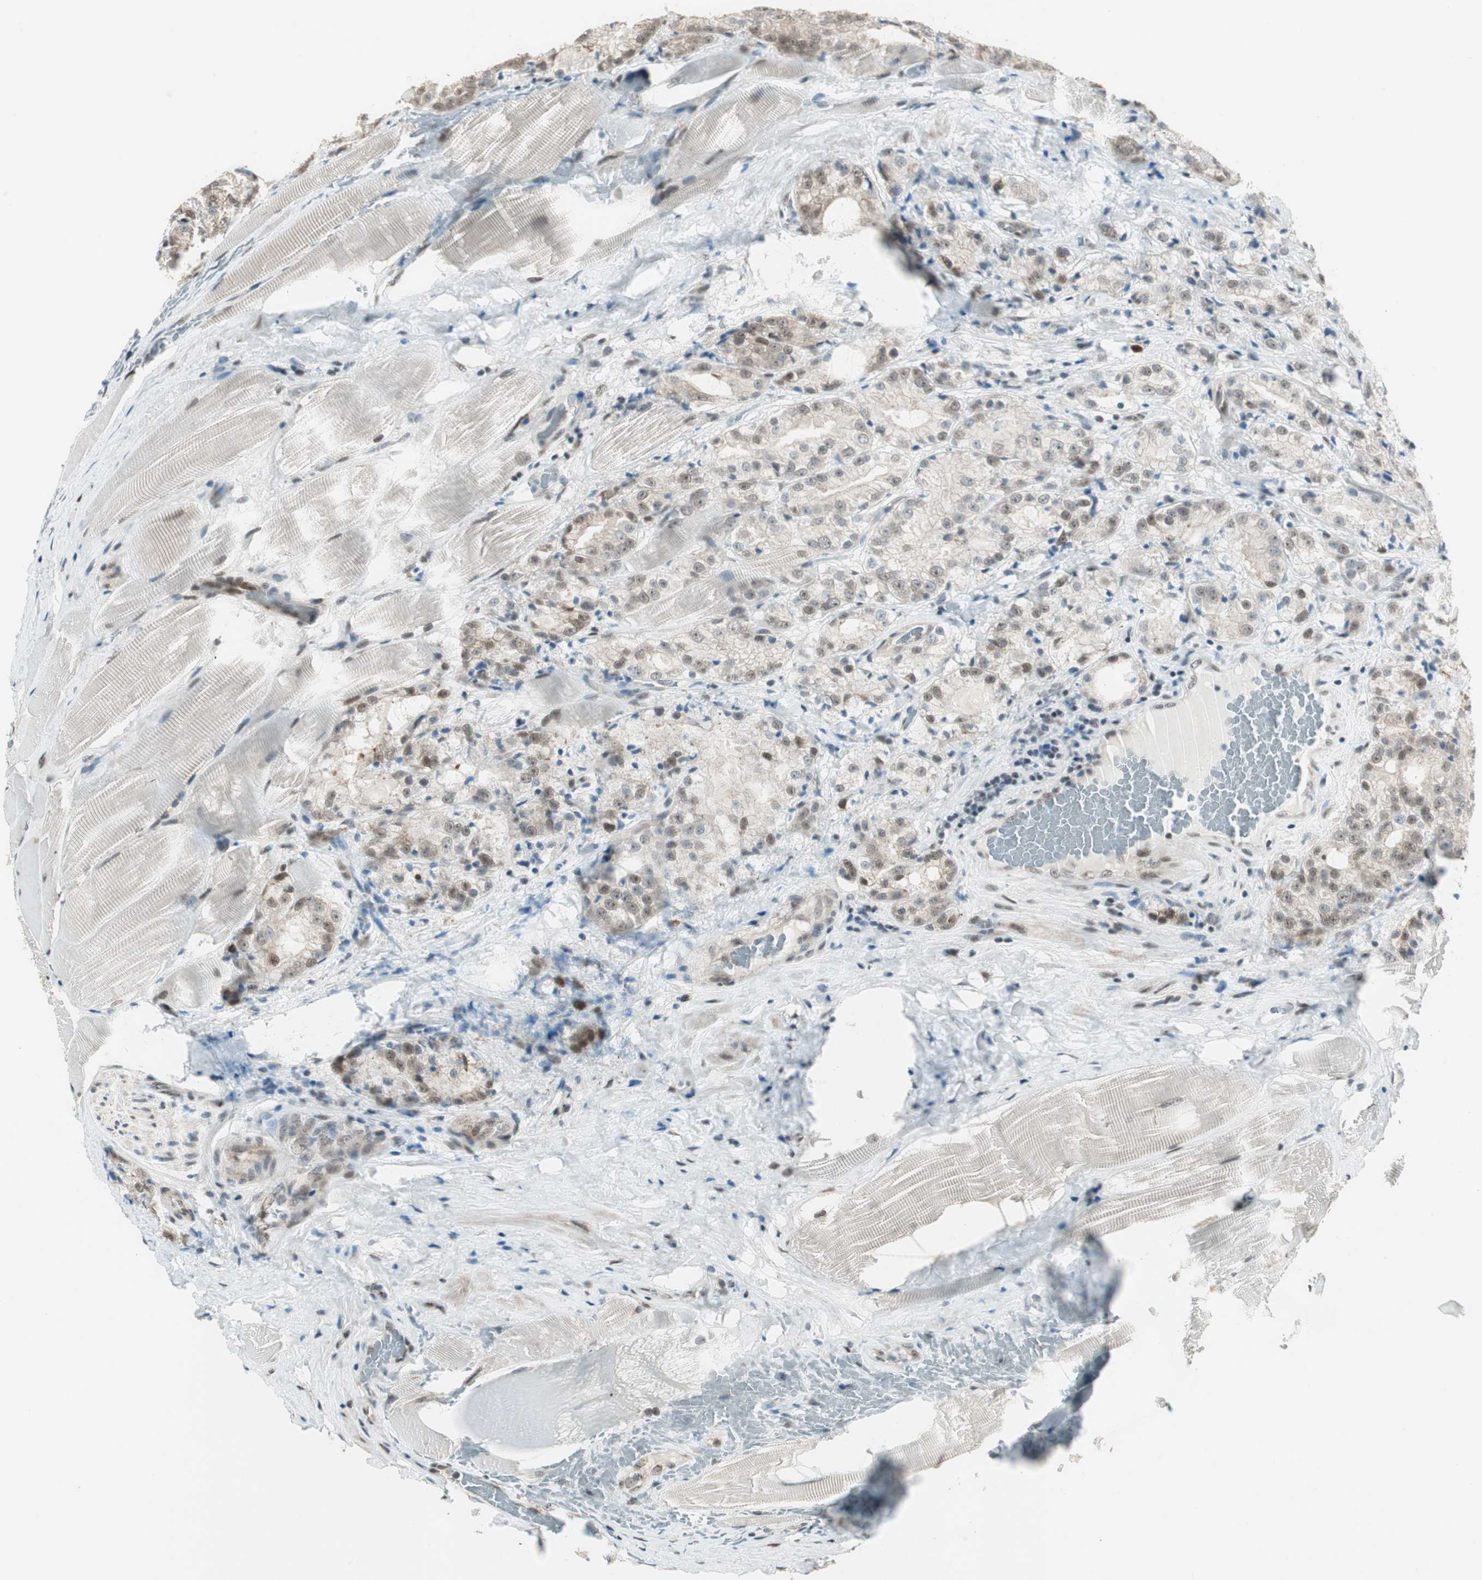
{"staining": {"intensity": "weak", "quantity": ">75%", "location": "cytoplasmic/membranous,nuclear"}, "tissue": "prostate cancer", "cell_type": "Tumor cells", "image_type": "cancer", "snomed": [{"axis": "morphology", "description": "Adenocarcinoma, High grade"}, {"axis": "topography", "description": "Prostate"}], "caption": "The micrograph demonstrates a brown stain indicating the presence of a protein in the cytoplasmic/membranous and nuclear of tumor cells in prostate high-grade adenocarcinoma. (IHC, brightfield microscopy, high magnification).", "gene": "ZBTB17", "patient": {"sex": "male", "age": 73}}